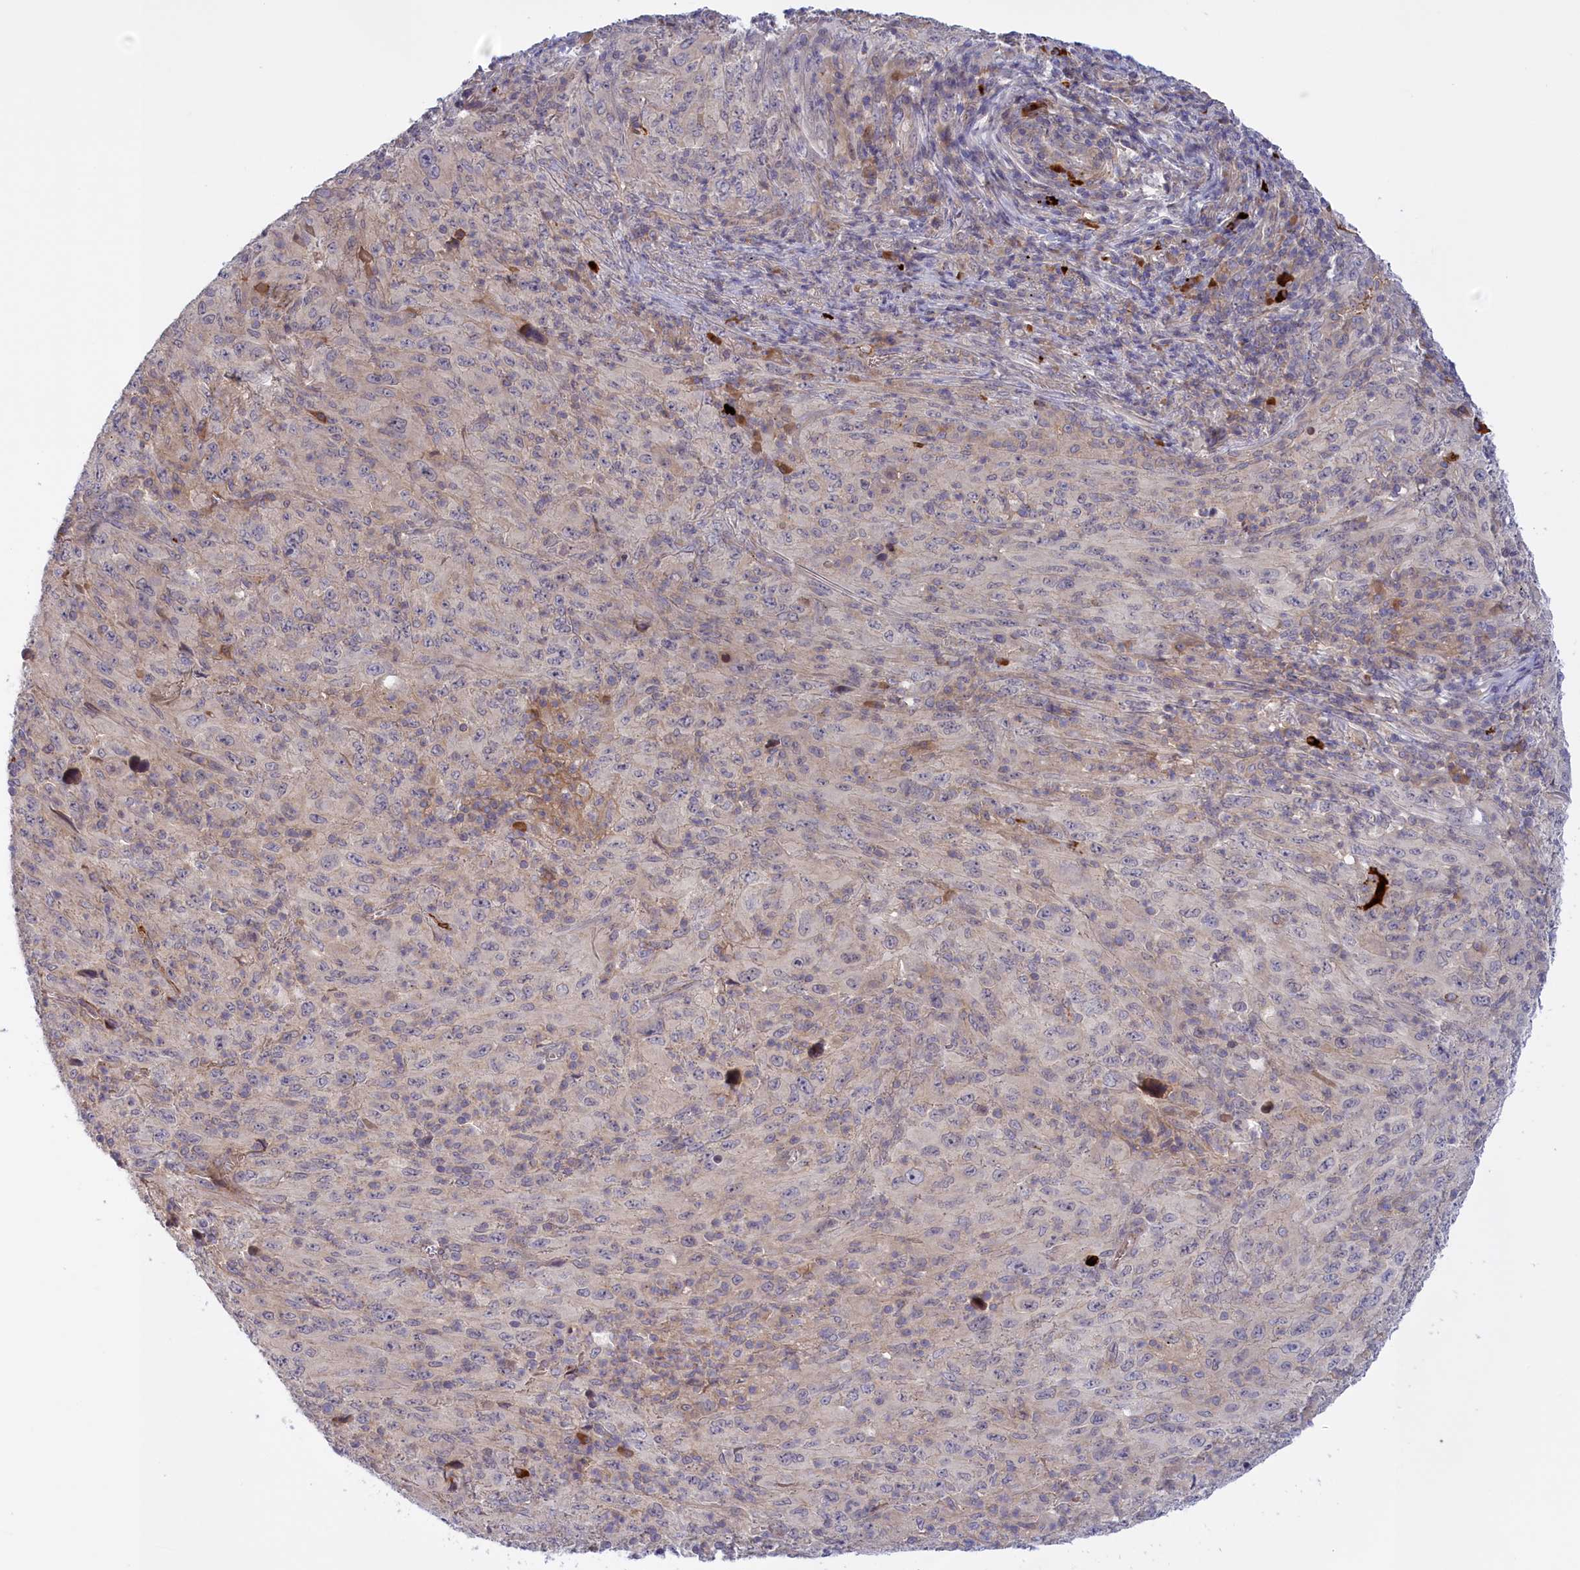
{"staining": {"intensity": "negative", "quantity": "none", "location": "none"}, "tissue": "melanoma", "cell_type": "Tumor cells", "image_type": "cancer", "snomed": [{"axis": "morphology", "description": "Malignant melanoma, Metastatic site"}, {"axis": "topography", "description": "Skin"}], "caption": "Immunohistochemistry micrograph of melanoma stained for a protein (brown), which shows no positivity in tumor cells.", "gene": "RRAD", "patient": {"sex": "female", "age": 56}}